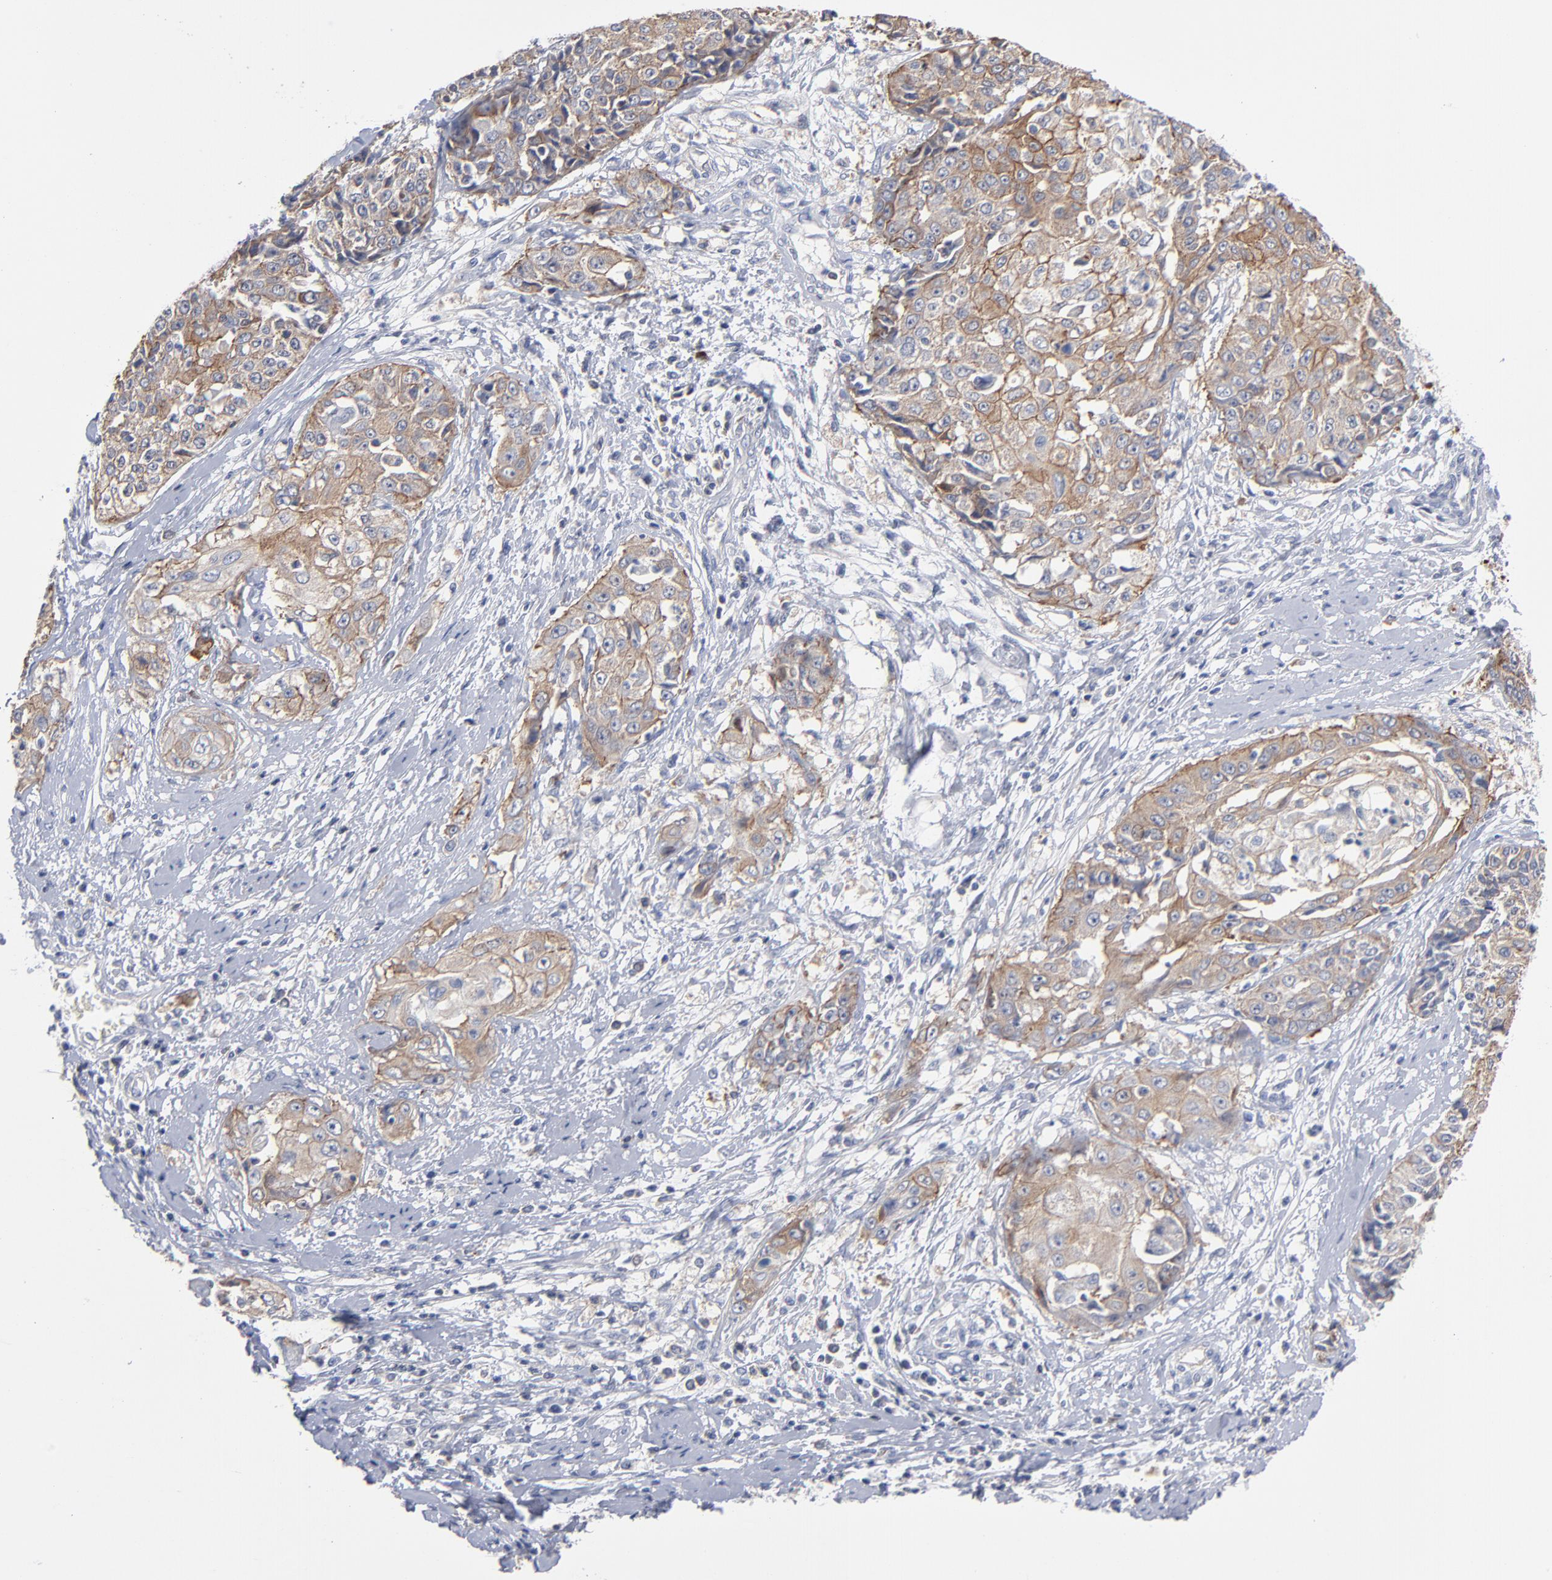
{"staining": {"intensity": "moderate", "quantity": ">75%", "location": "cytoplasmic/membranous"}, "tissue": "cervical cancer", "cell_type": "Tumor cells", "image_type": "cancer", "snomed": [{"axis": "morphology", "description": "Squamous cell carcinoma, NOS"}, {"axis": "topography", "description": "Cervix"}], "caption": "Squamous cell carcinoma (cervical) tissue reveals moderate cytoplasmic/membranous expression in about >75% of tumor cells, visualized by immunohistochemistry.", "gene": "PDLIM2", "patient": {"sex": "female", "age": 64}}